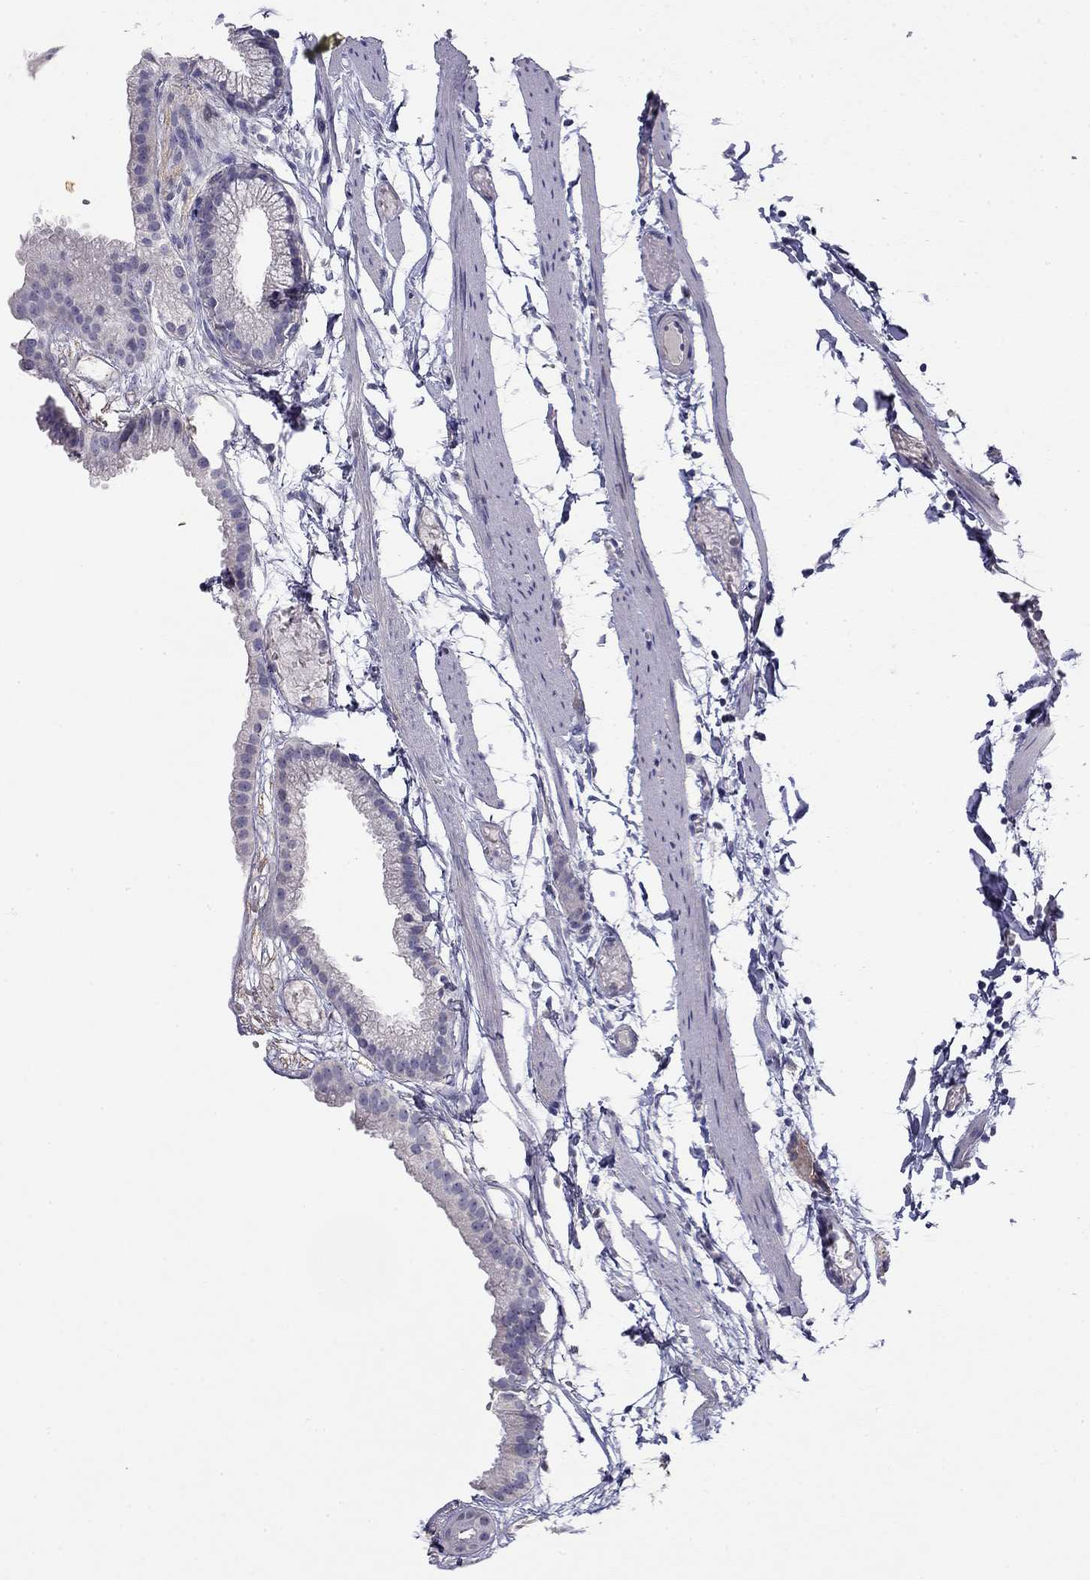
{"staining": {"intensity": "moderate", "quantity": "<25%", "location": "cytoplasmic/membranous"}, "tissue": "gallbladder", "cell_type": "Glandular cells", "image_type": "normal", "snomed": [{"axis": "morphology", "description": "Normal tissue, NOS"}, {"axis": "topography", "description": "Gallbladder"}], "caption": "DAB immunohistochemical staining of unremarkable gallbladder reveals moderate cytoplasmic/membranous protein positivity in about <25% of glandular cells.", "gene": "RTL1", "patient": {"sex": "female", "age": 45}}